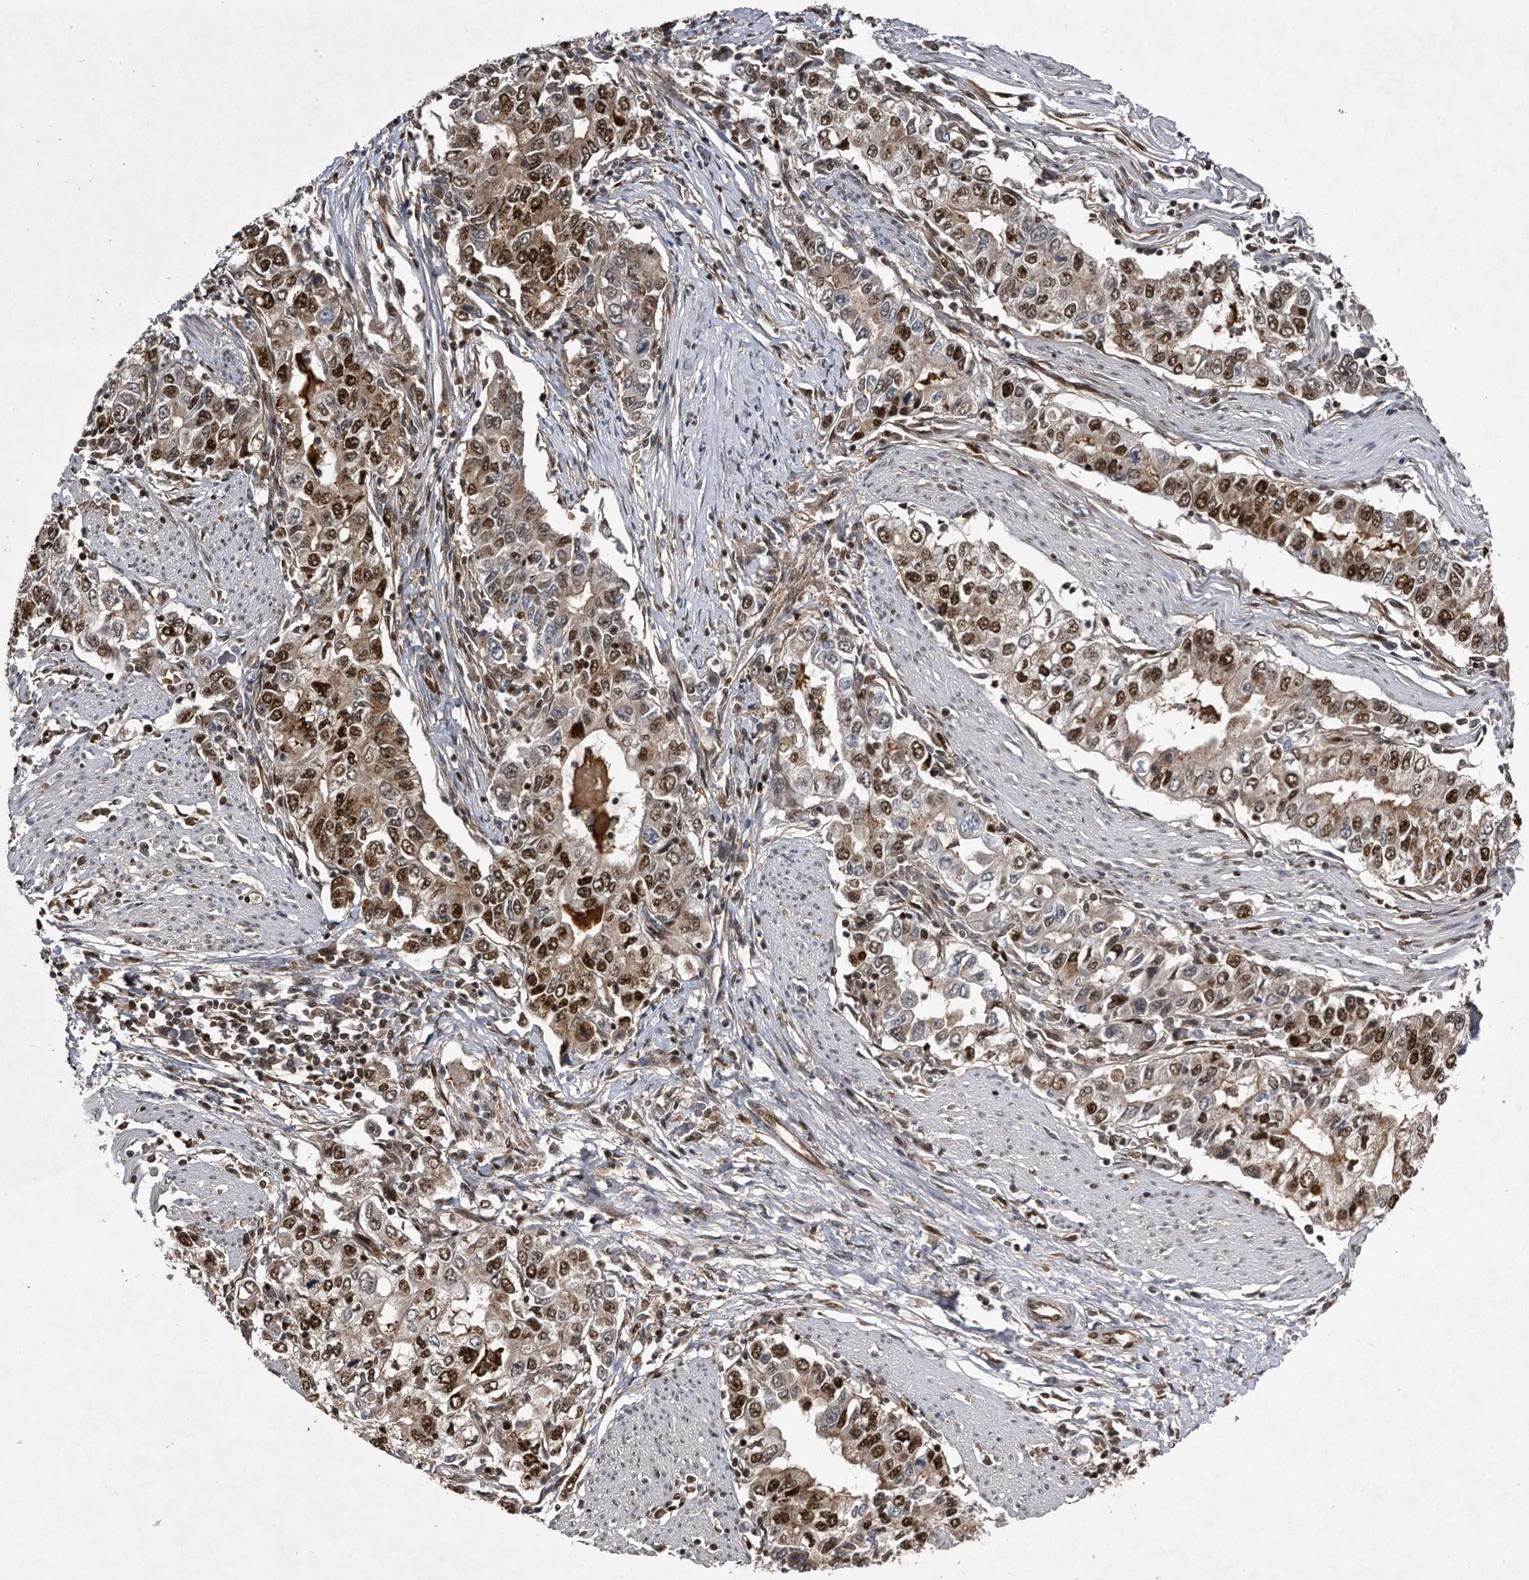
{"staining": {"intensity": "moderate", "quantity": ">75%", "location": "nuclear"}, "tissue": "stomach cancer", "cell_type": "Tumor cells", "image_type": "cancer", "snomed": [{"axis": "morphology", "description": "Adenocarcinoma, NOS"}, {"axis": "topography", "description": "Stomach, lower"}], "caption": "Immunohistochemistry of human stomach adenocarcinoma exhibits medium levels of moderate nuclear positivity in about >75% of tumor cells.", "gene": "RAD23B", "patient": {"sex": "female", "age": 72}}